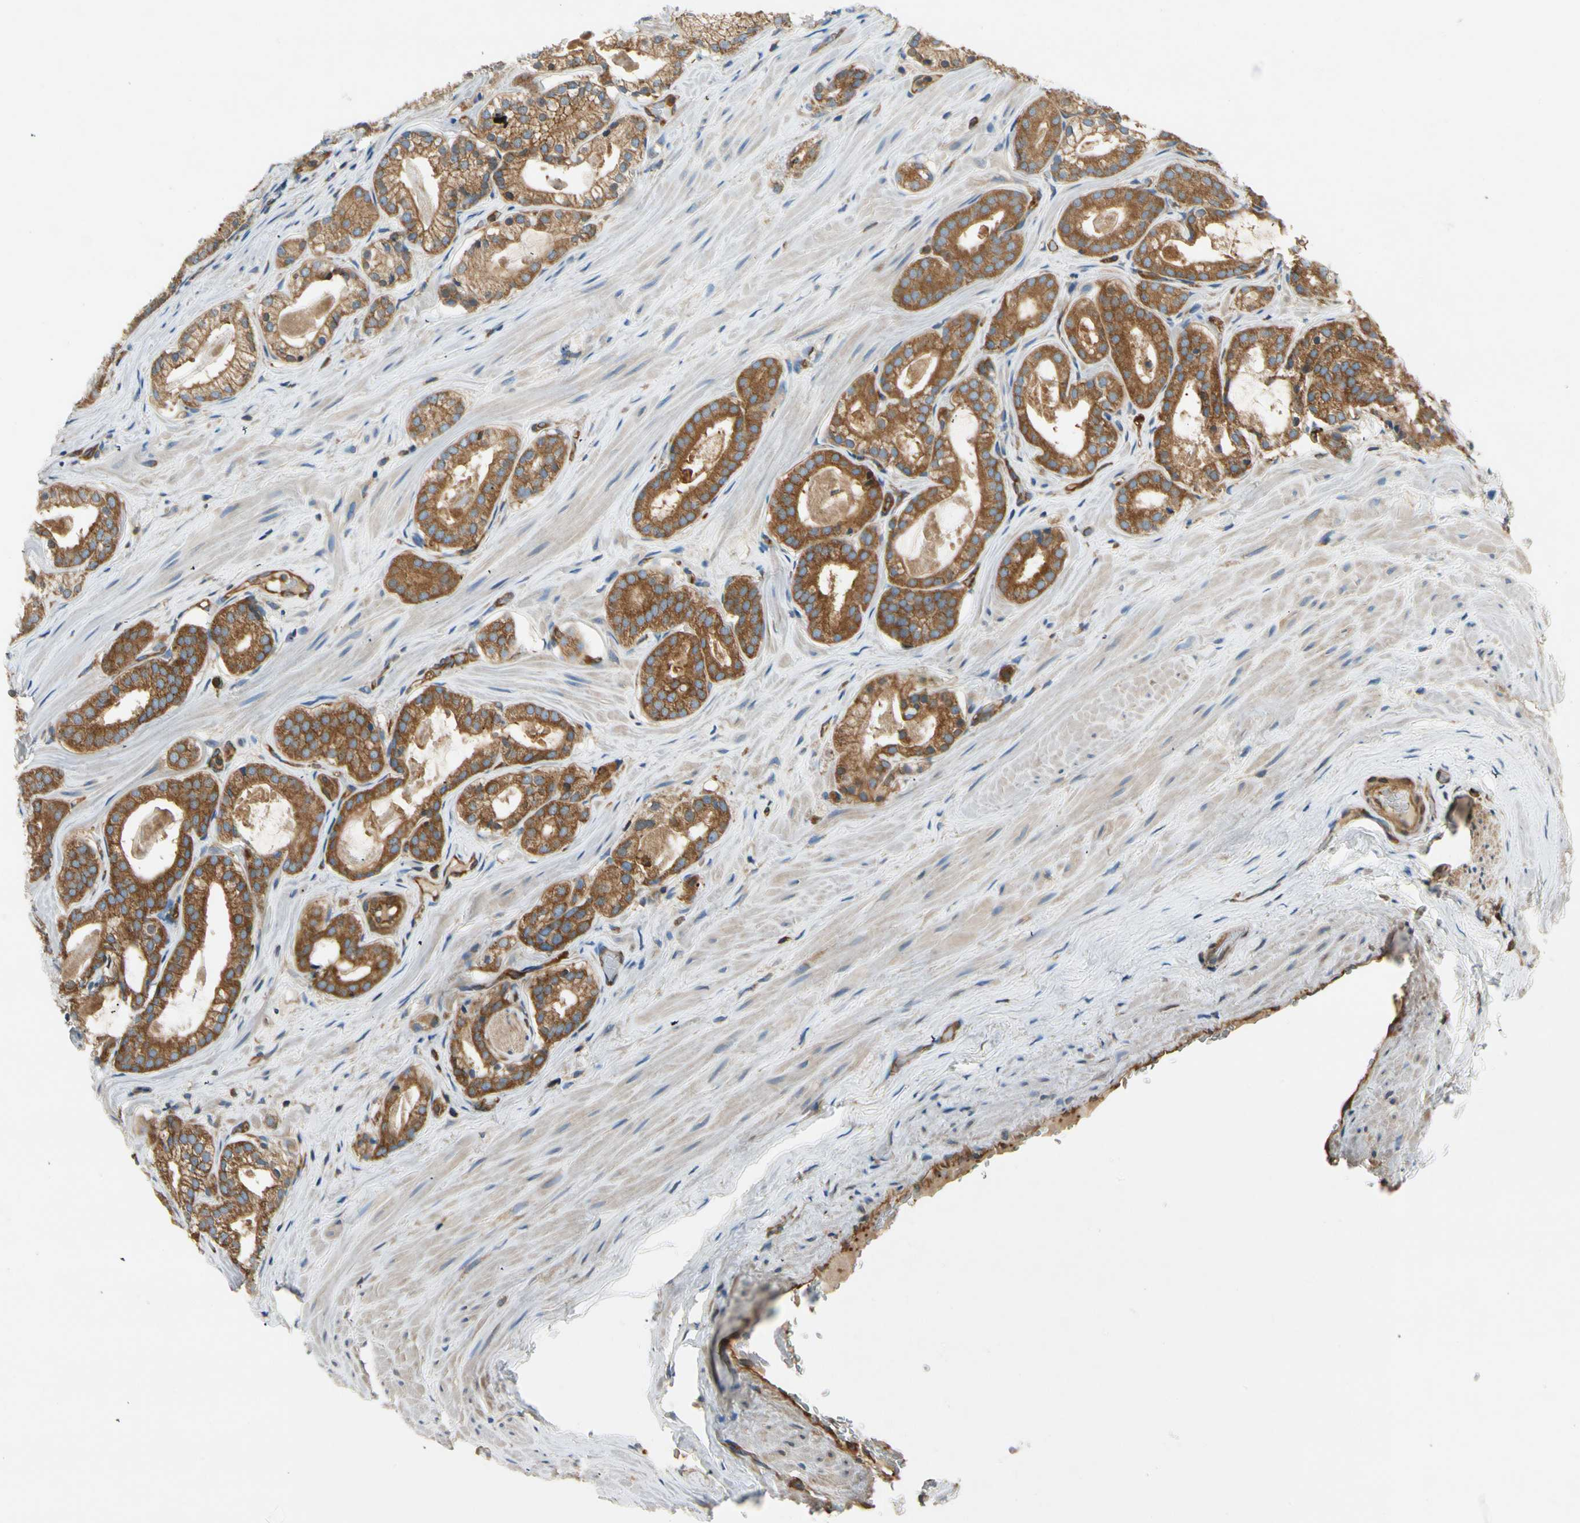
{"staining": {"intensity": "moderate", "quantity": ">75%", "location": "cytoplasmic/membranous"}, "tissue": "prostate cancer", "cell_type": "Tumor cells", "image_type": "cancer", "snomed": [{"axis": "morphology", "description": "Adenocarcinoma, Low grade"}, {"axis": "topography", "description": "Prostate"}], "caption": "Protein expression analysis of prostate cancer (low-grade adenocarcinoma) displays moderate cytoplasmic/membranous positivity in approximately >75% of tumor cells.", "gene": "TCP11L1", "patient": {"sex": "male", "age": 59}}